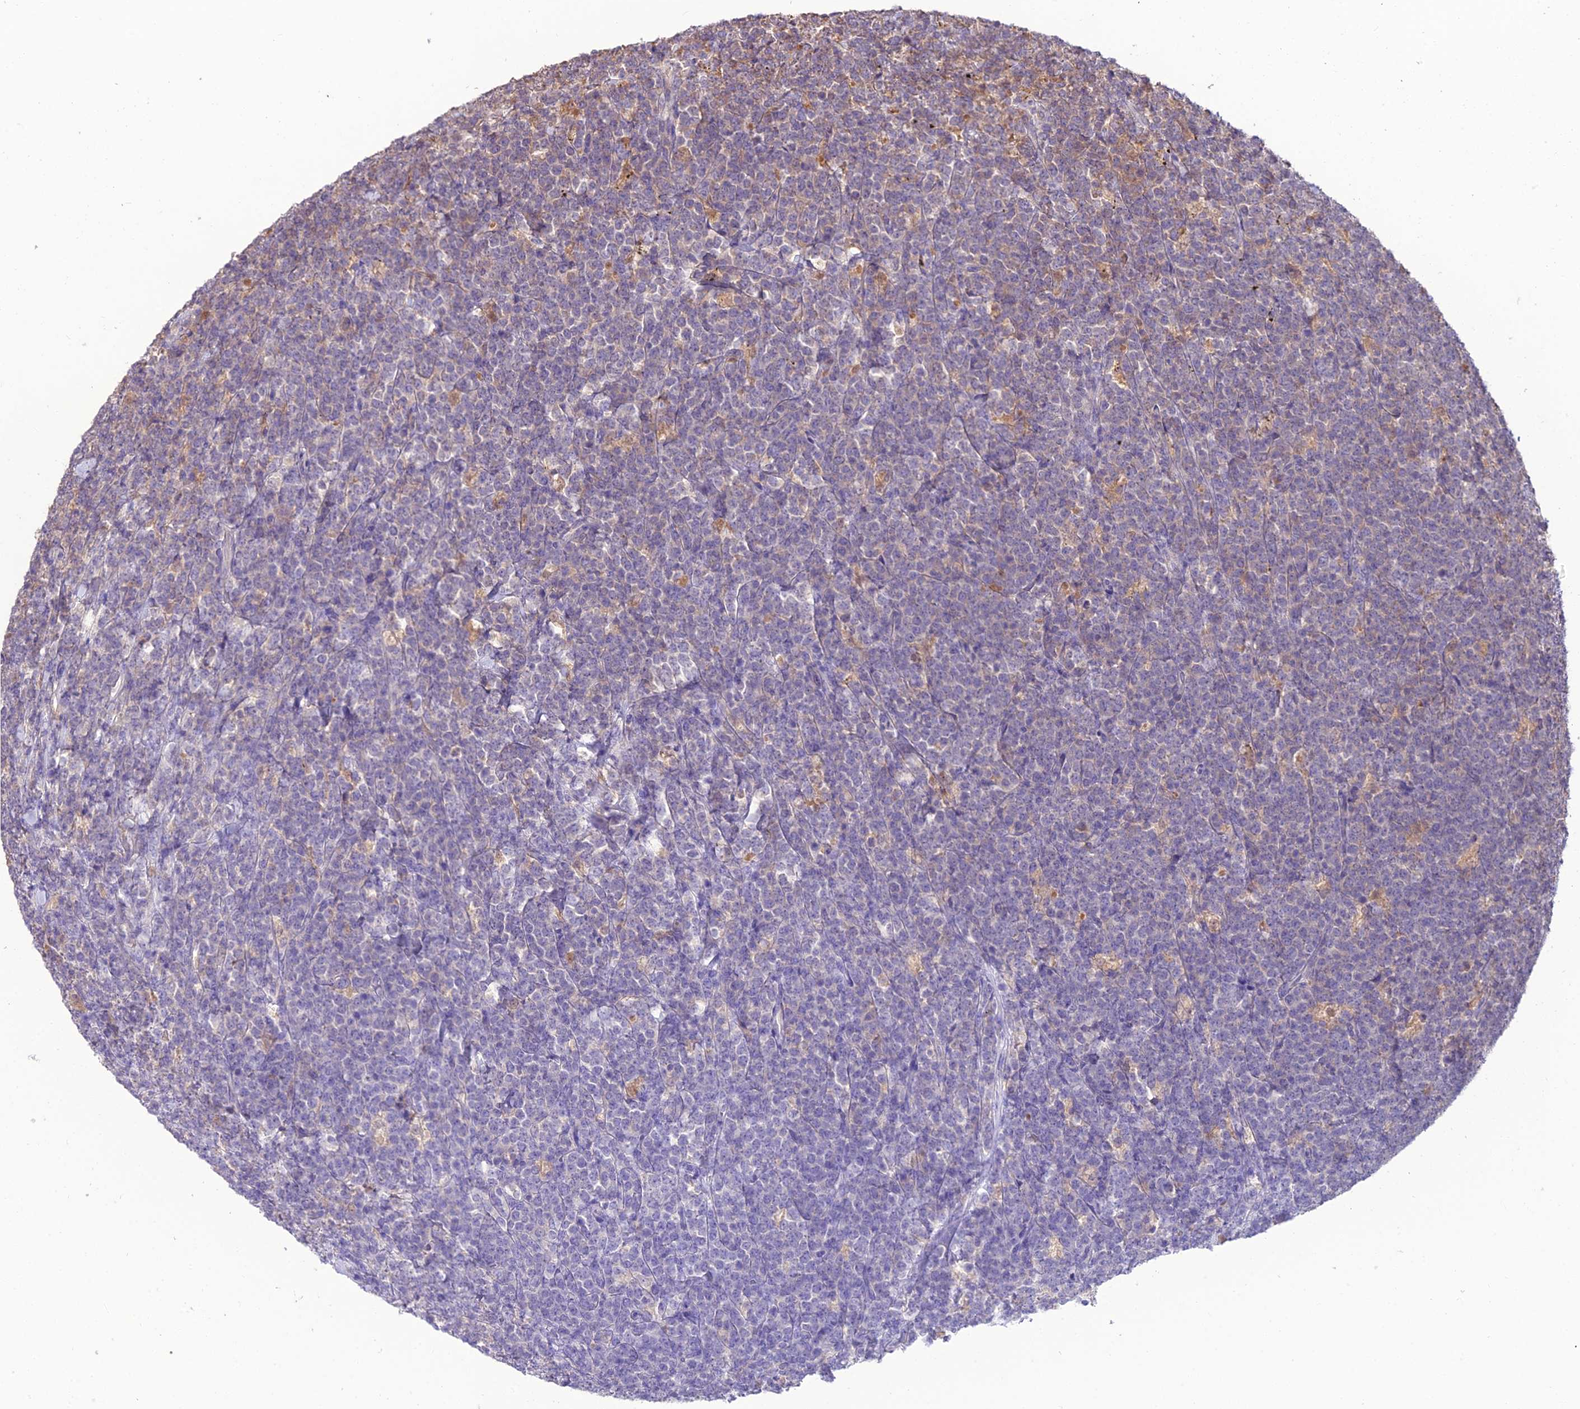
{"staining": {"intensity": "negative", "quantity": "none", "location": "none"}, "tissue": "lymphoma", "cell_type": "Tumor cells", "image_type": "cancer", "snomed": [{"axis": "morphology", "description": "Malignant lymphoma, non-Hodgkin's type, High grade"}, {"axis": "topography", "description": "Small intestine"}], "caption": "The histopathology image displays no significant positivity in tumor cells of high-grade malignant lymphoma, non-Hodgkin's type.", "gene": "KCTD16", "patient": {"sex": "male", "age": 8}}